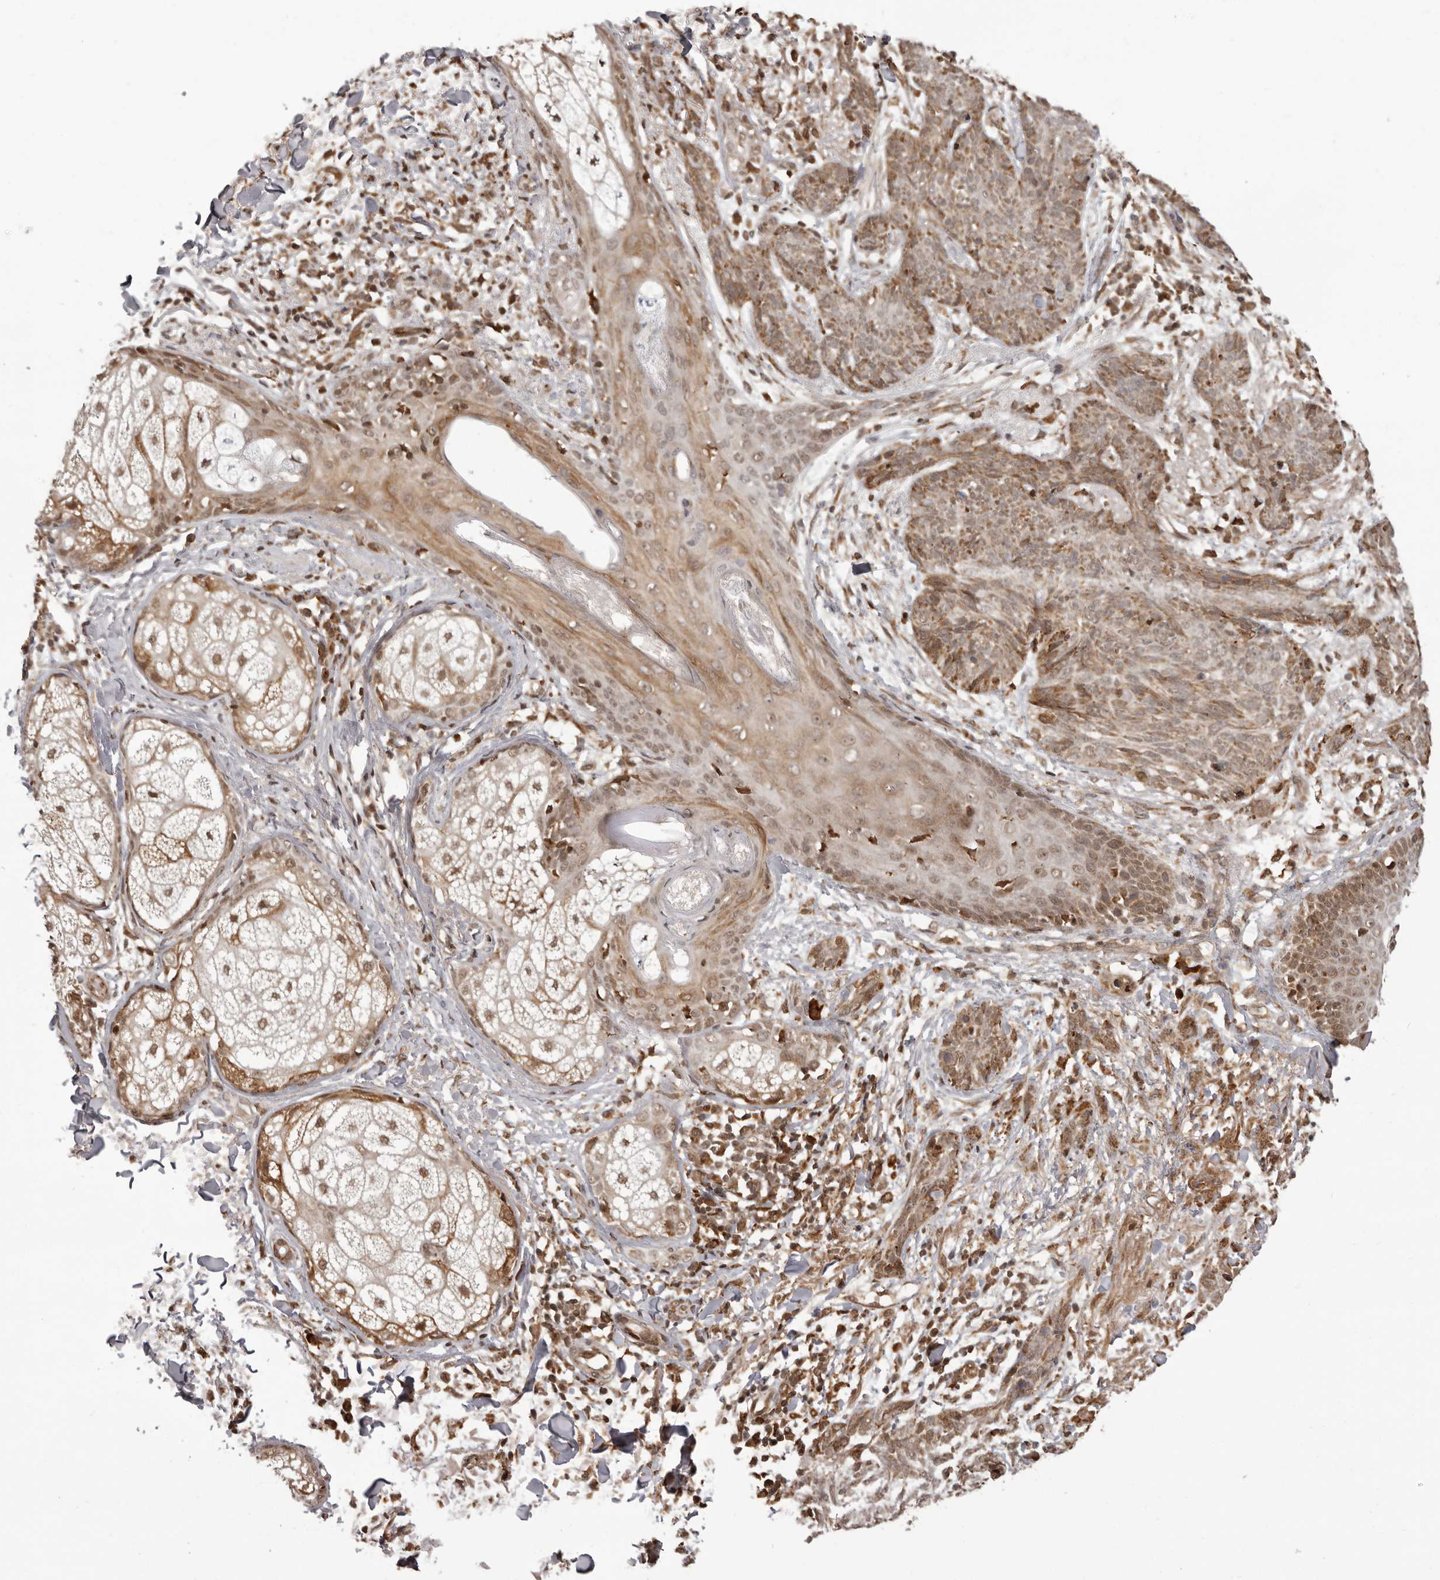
{"staining": {"intensity": "moderate", "quantity": ">75%", "location": "cytoplasmic/membranous,nuclear"}, "tissue": "skin cancer", "cell_type": "Tumor cells", "image_type": "cancer", "snomed": [{"axis": "morphology", "description": "Basal cell carcinoma"}, {"axis": "topography", "description": "Skin"}], "caption": "Protein analysis of basal cell carcinoma (skin) tissue exhibits moderate cytoplasmic/membranous and nuclear positivity in approximately >75% of tumor cells.", "gene": "IL32", "patient": {"sex": "male", "age": 85}}